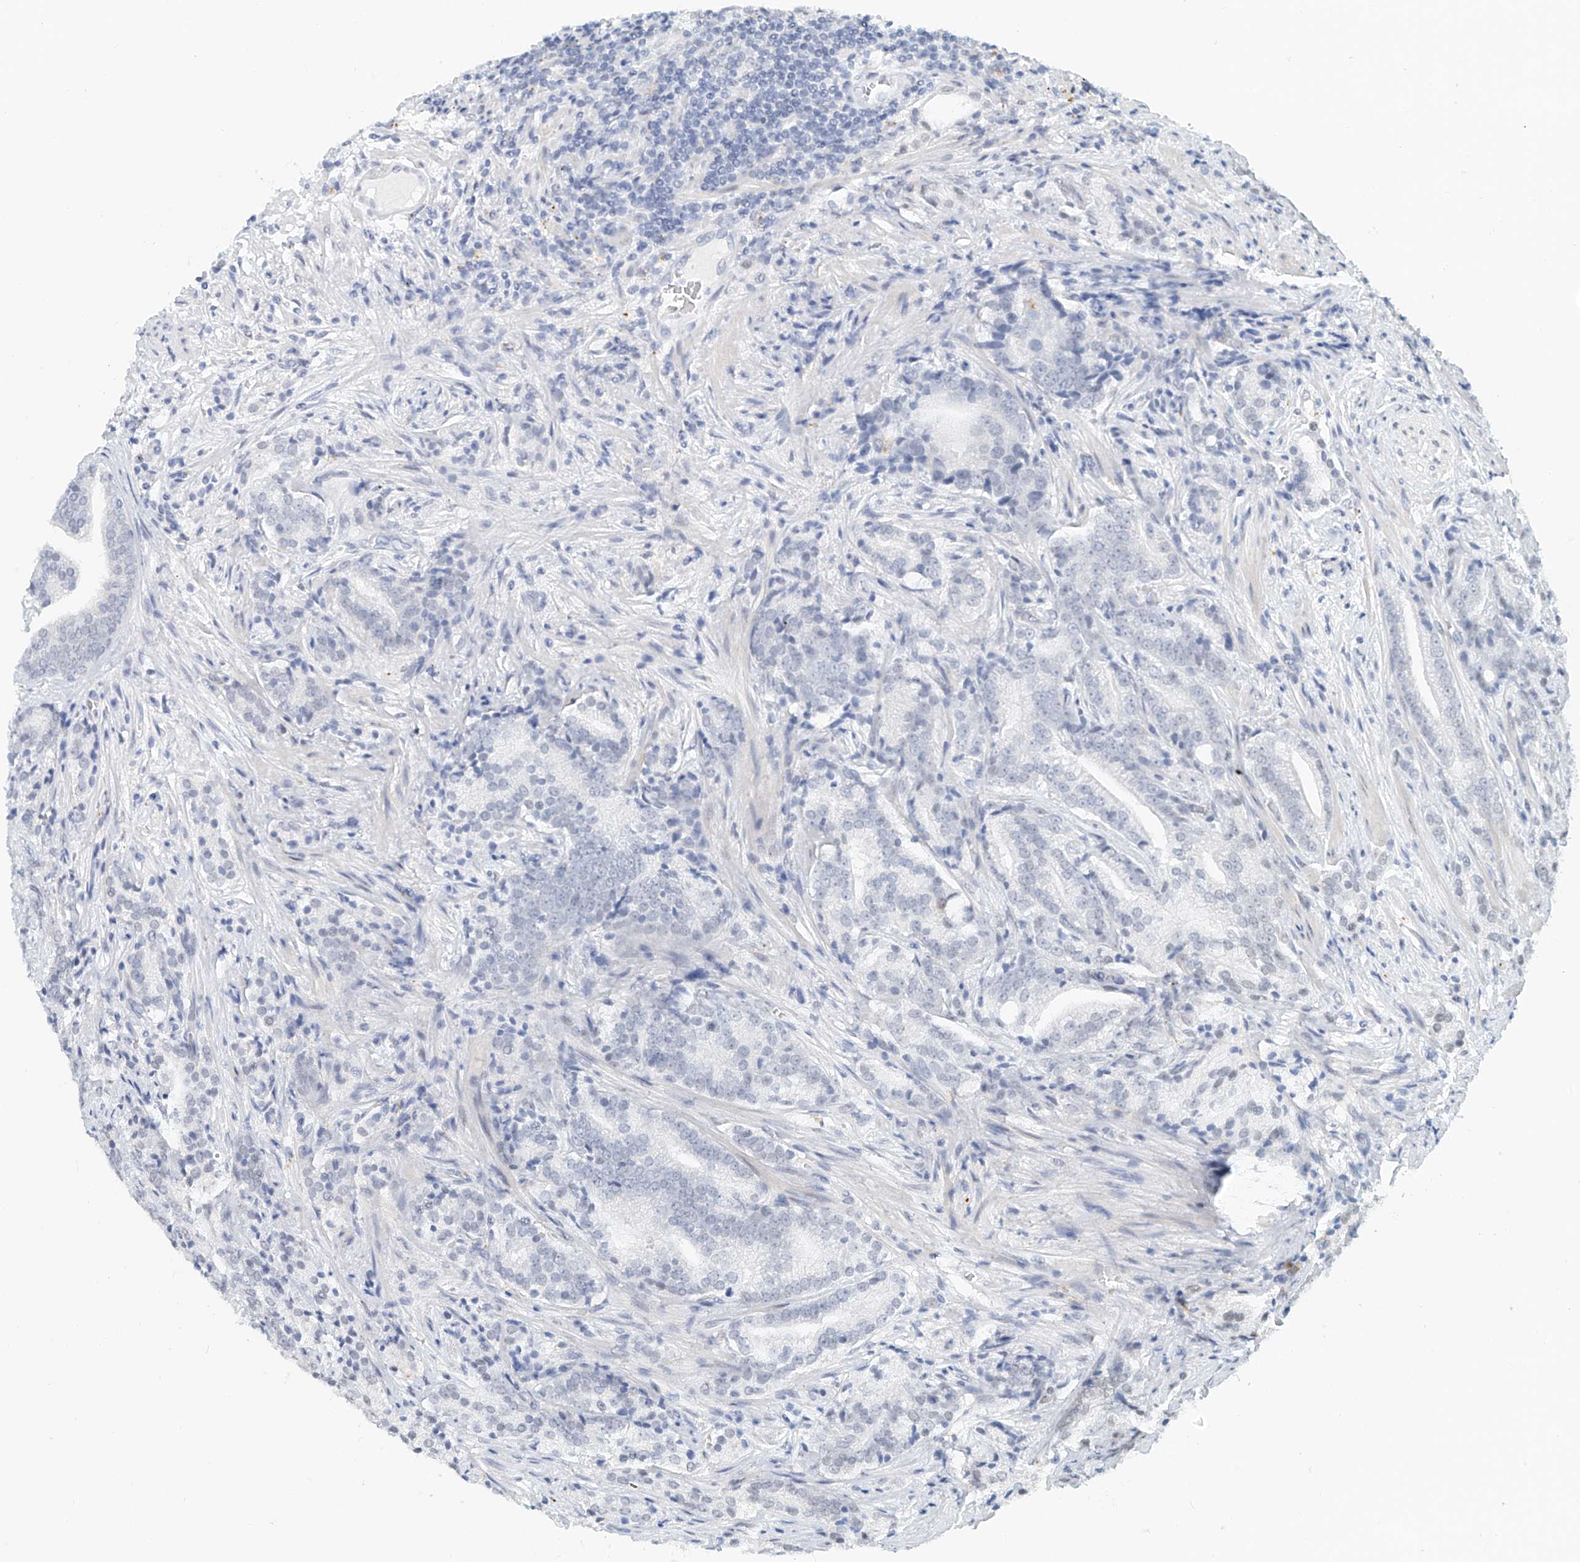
{"staining": {"intensity": "negative", "quantity": "none", "location": "none"}, "tissue": "prostate cancer", "cell_type": "Tumor cells", "image_type": "cancer", "snomed": [{"axis": "morphology", "description": "Adenocarcinoma, High grade"}, {"axis": "topography", "description": "Prostate"}], "caption": "A micrograph of prostate high-grade adenocarcinoma stained for a protein shows no brown staining in tumor cells.", "gene": "SASH1", "patient": {"sex": "male", "age": 57}}